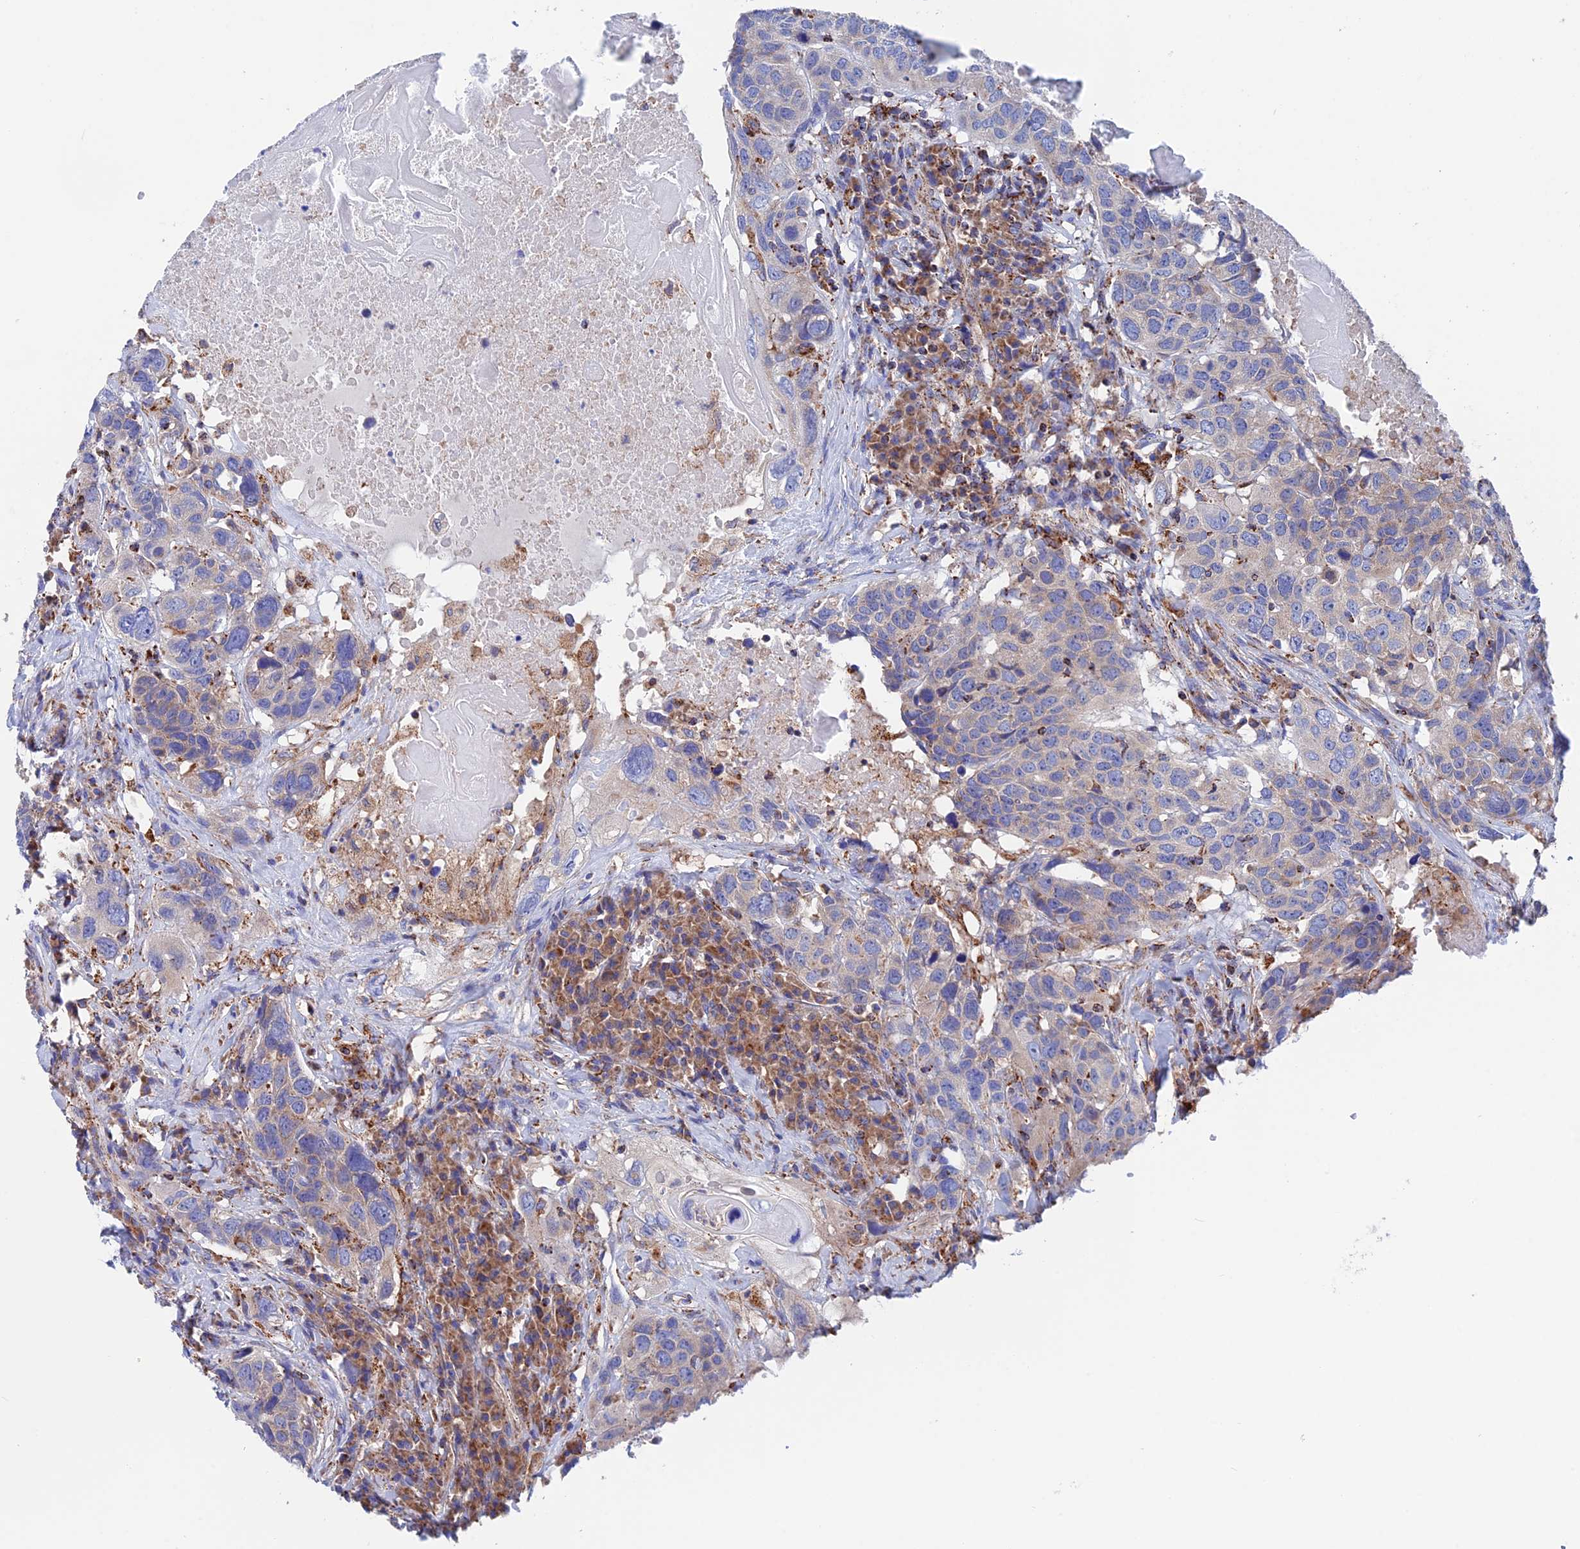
{"staining": {"intensity": "negative", "quantity": "none", "location": "none"}, "tissue": "head and neck cancer", "cell_type": "Tumor cells", "image_type": "cancer", "snomed": [{"axis": "morphology", "description": "Squamous cell carcinoma, NOS"}, {"axis": "topography", "description": "Head-Neck"}], "caption": "Protein analysis of squamous cell carcinoma (head and neck) displays no significant positivity in tumor cells.", "gene": "WDR83", "patient": {"sex": "male", "age": 66}}